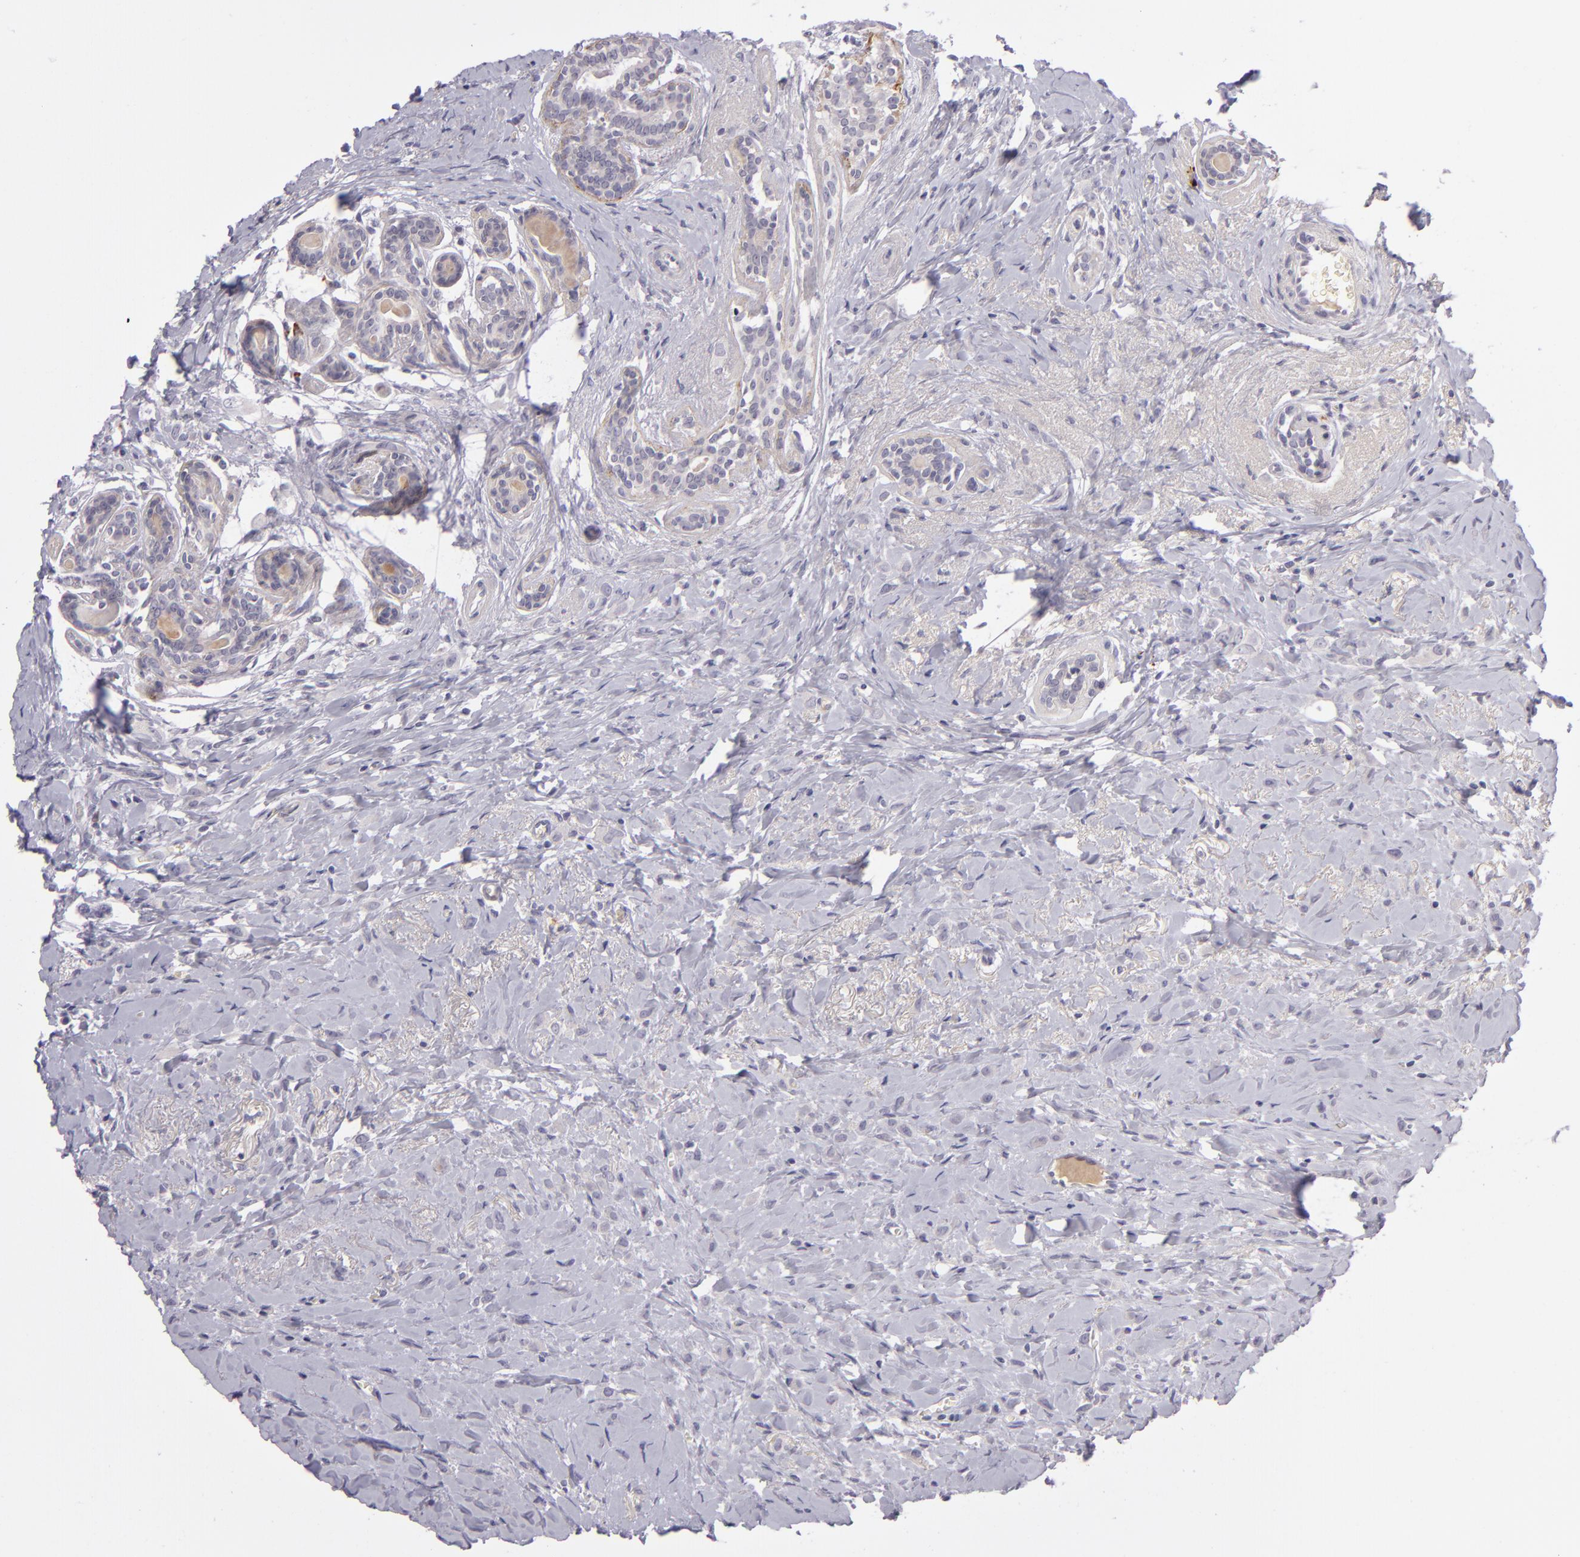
{"staining": {"intensity": "negative", "quantity": "none", "location": "none"}, "tissue": "breast cancer", "cell_type": "Tumor cells", "image_type": "cancer", "snomed": [{"axis": "morphology", "description": "Lobular carcinoma"}, {"axis": "topography", "description": "Breast"}], "caption": "Tumor cells are negative for brown protein staining in lobular carcinoma (breast). Nuclei are stained in blue.", "gene": "DAG1", "patient": {"sex": "female", "age": 57}}